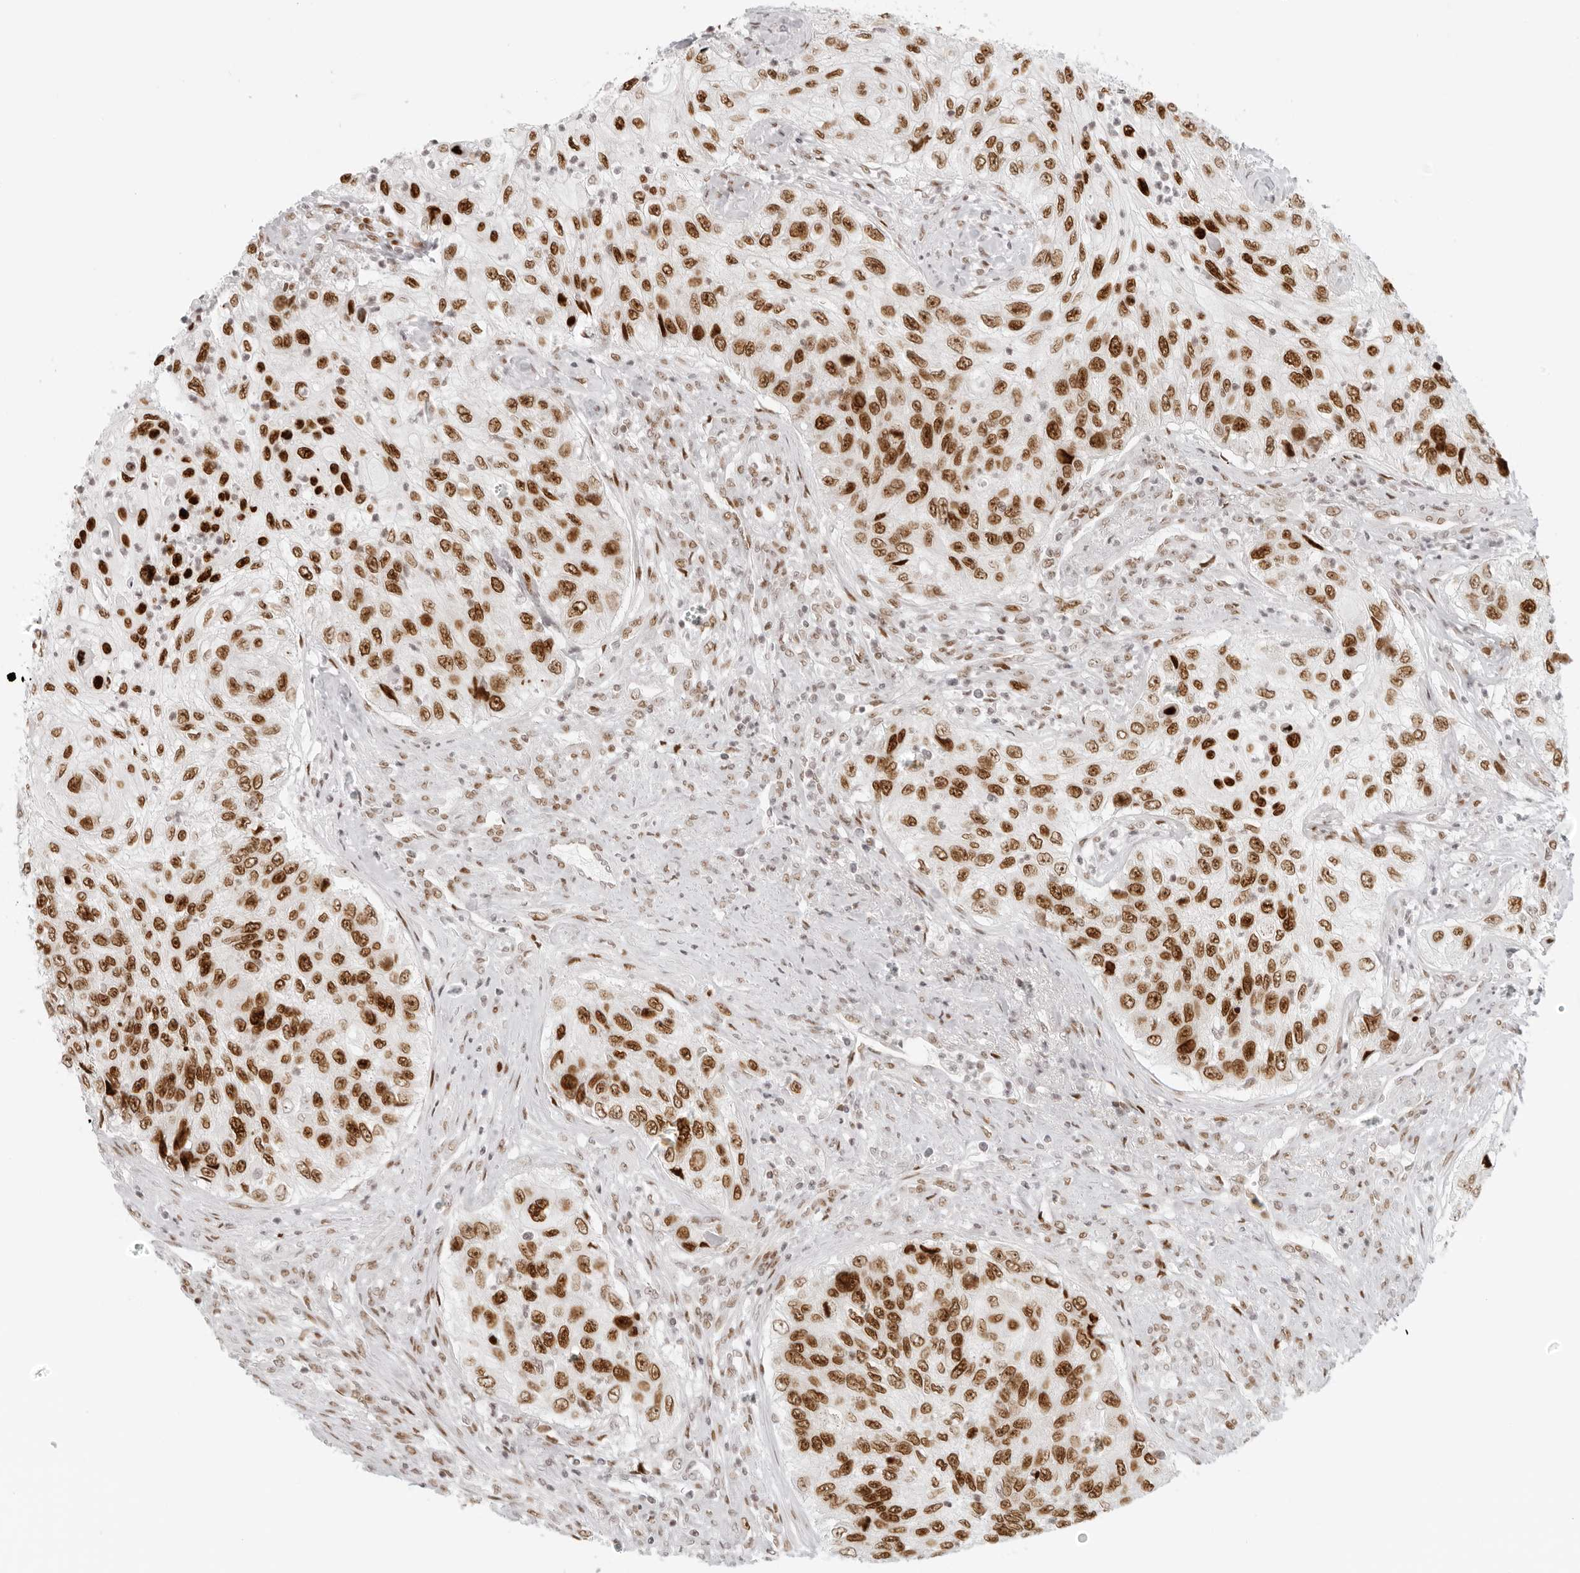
{"staining": {"intensity": "strong", "quantity": ">75%", "location": "nuclear"}, "tissue": "urothelial cancer", "cell_type": "Tumor cells", "image_type": "cancer", "snomed": [{"axis": "morphology", "description": "Urothelial carcinoma, High grade"}, {"axis": "topography", "description": "Urinary bladder"}], "caption": "An immunohistochemistry (IHC) image of tumor tissue is shown. Protein staining in brown shows strong nuclear positivity in urothelial cancer within tumor cells.", "gene": "RCC1", "patient": {"sex": "female", "age": 60}}